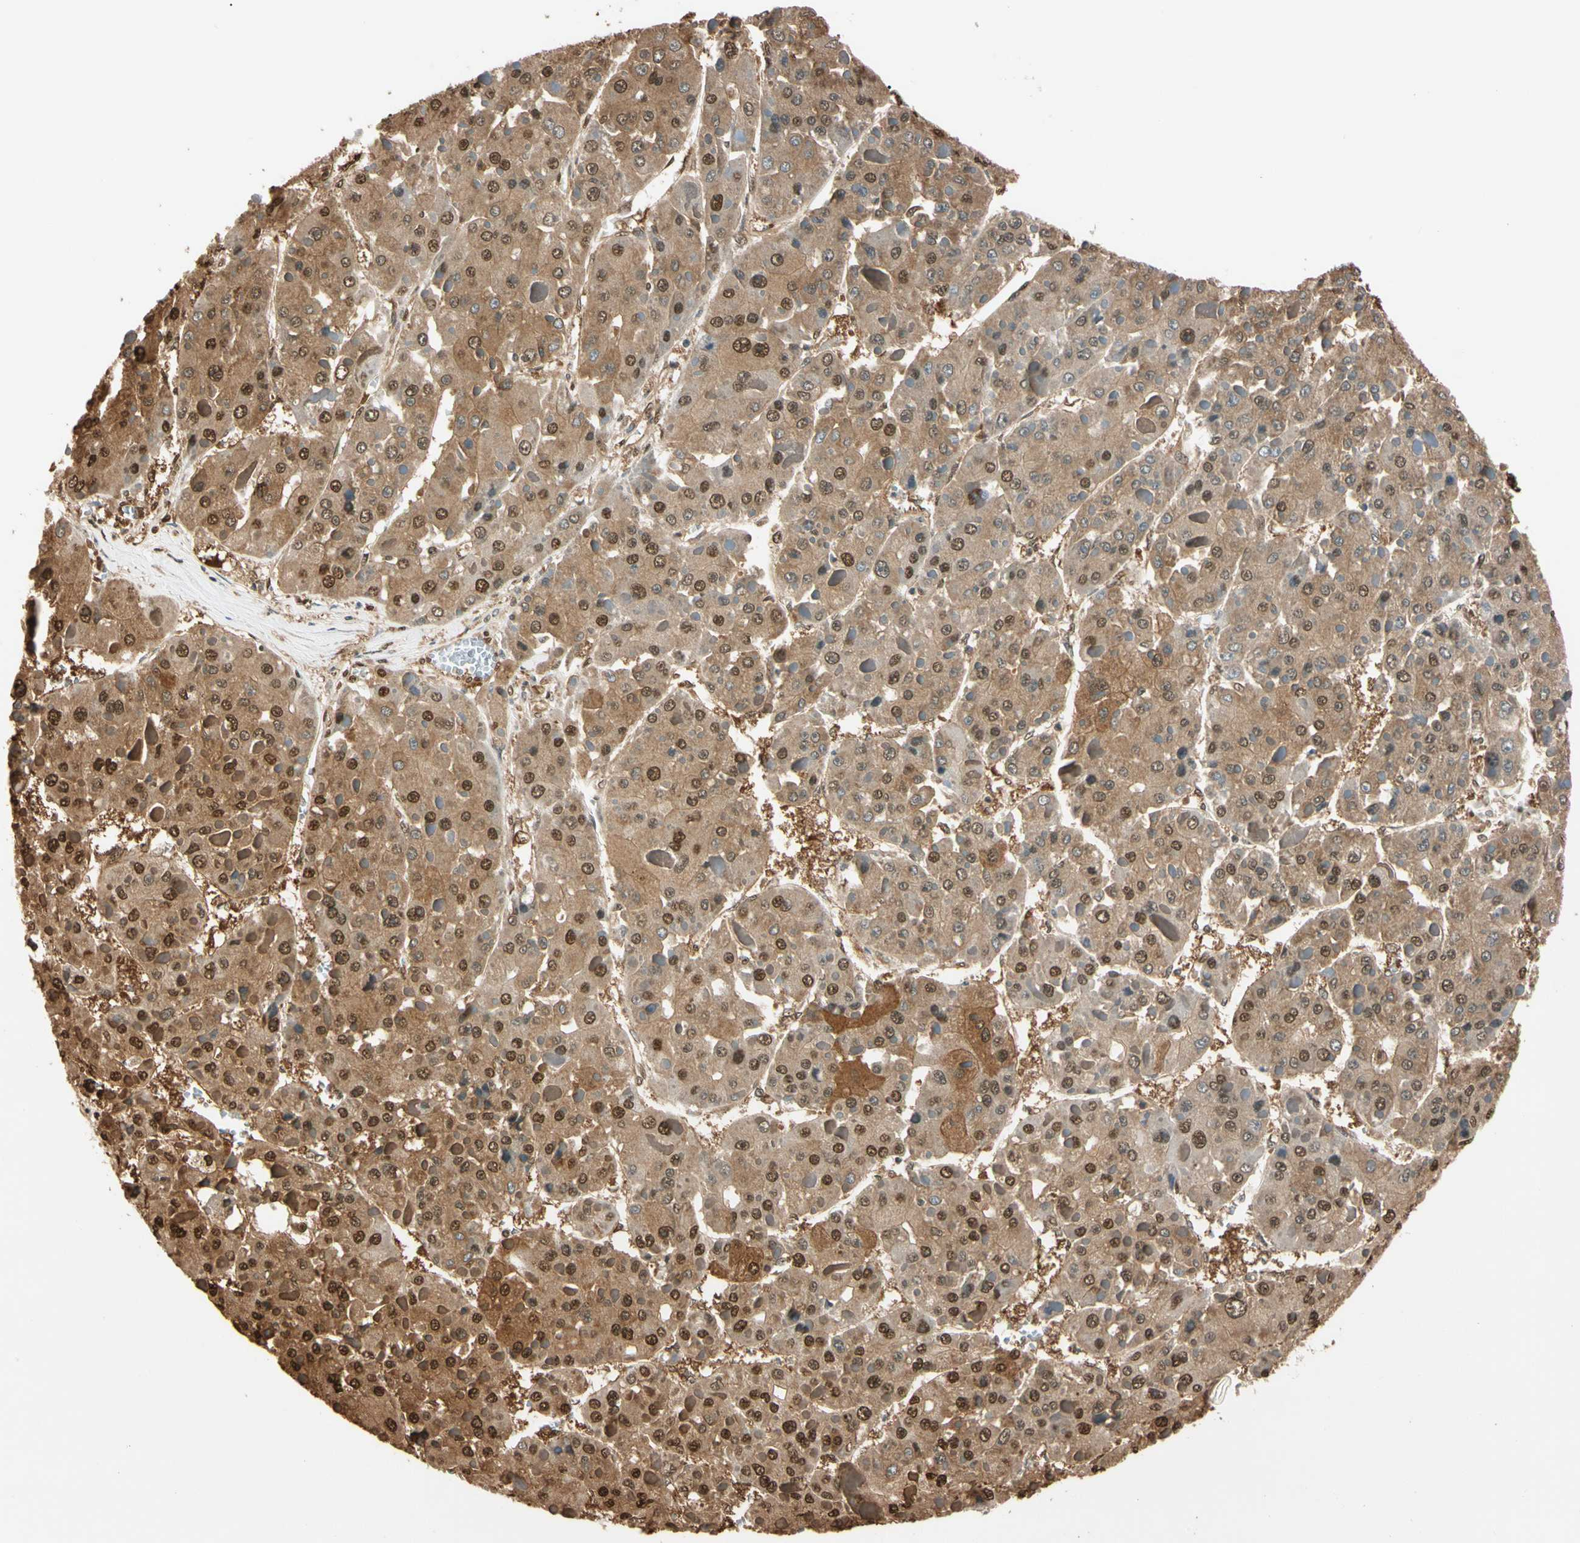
{"staining": {"intensity": "moderate", "quantity": ">75%", "location": "cytoplasmic/membranous,nuclear"}, "tissue": "liver cancer", "cell_type": "Tumor cells", "image_type": "cancer", "snomed": [{"axis": "morphology", "description": "Carcinoma, Hepatocellular, NOS"}, {"axis": "topography", "description": "Liver"}], "caption": "Immunohistochemical staining of human hepatocellular carcinoma (liver) displays medium levels of moderate cytoplasmic/membranous and nuclear staining in about >75% of tumor cells.", "gene": "PNCK", "patient": {"sex": "female", "age": 73}}